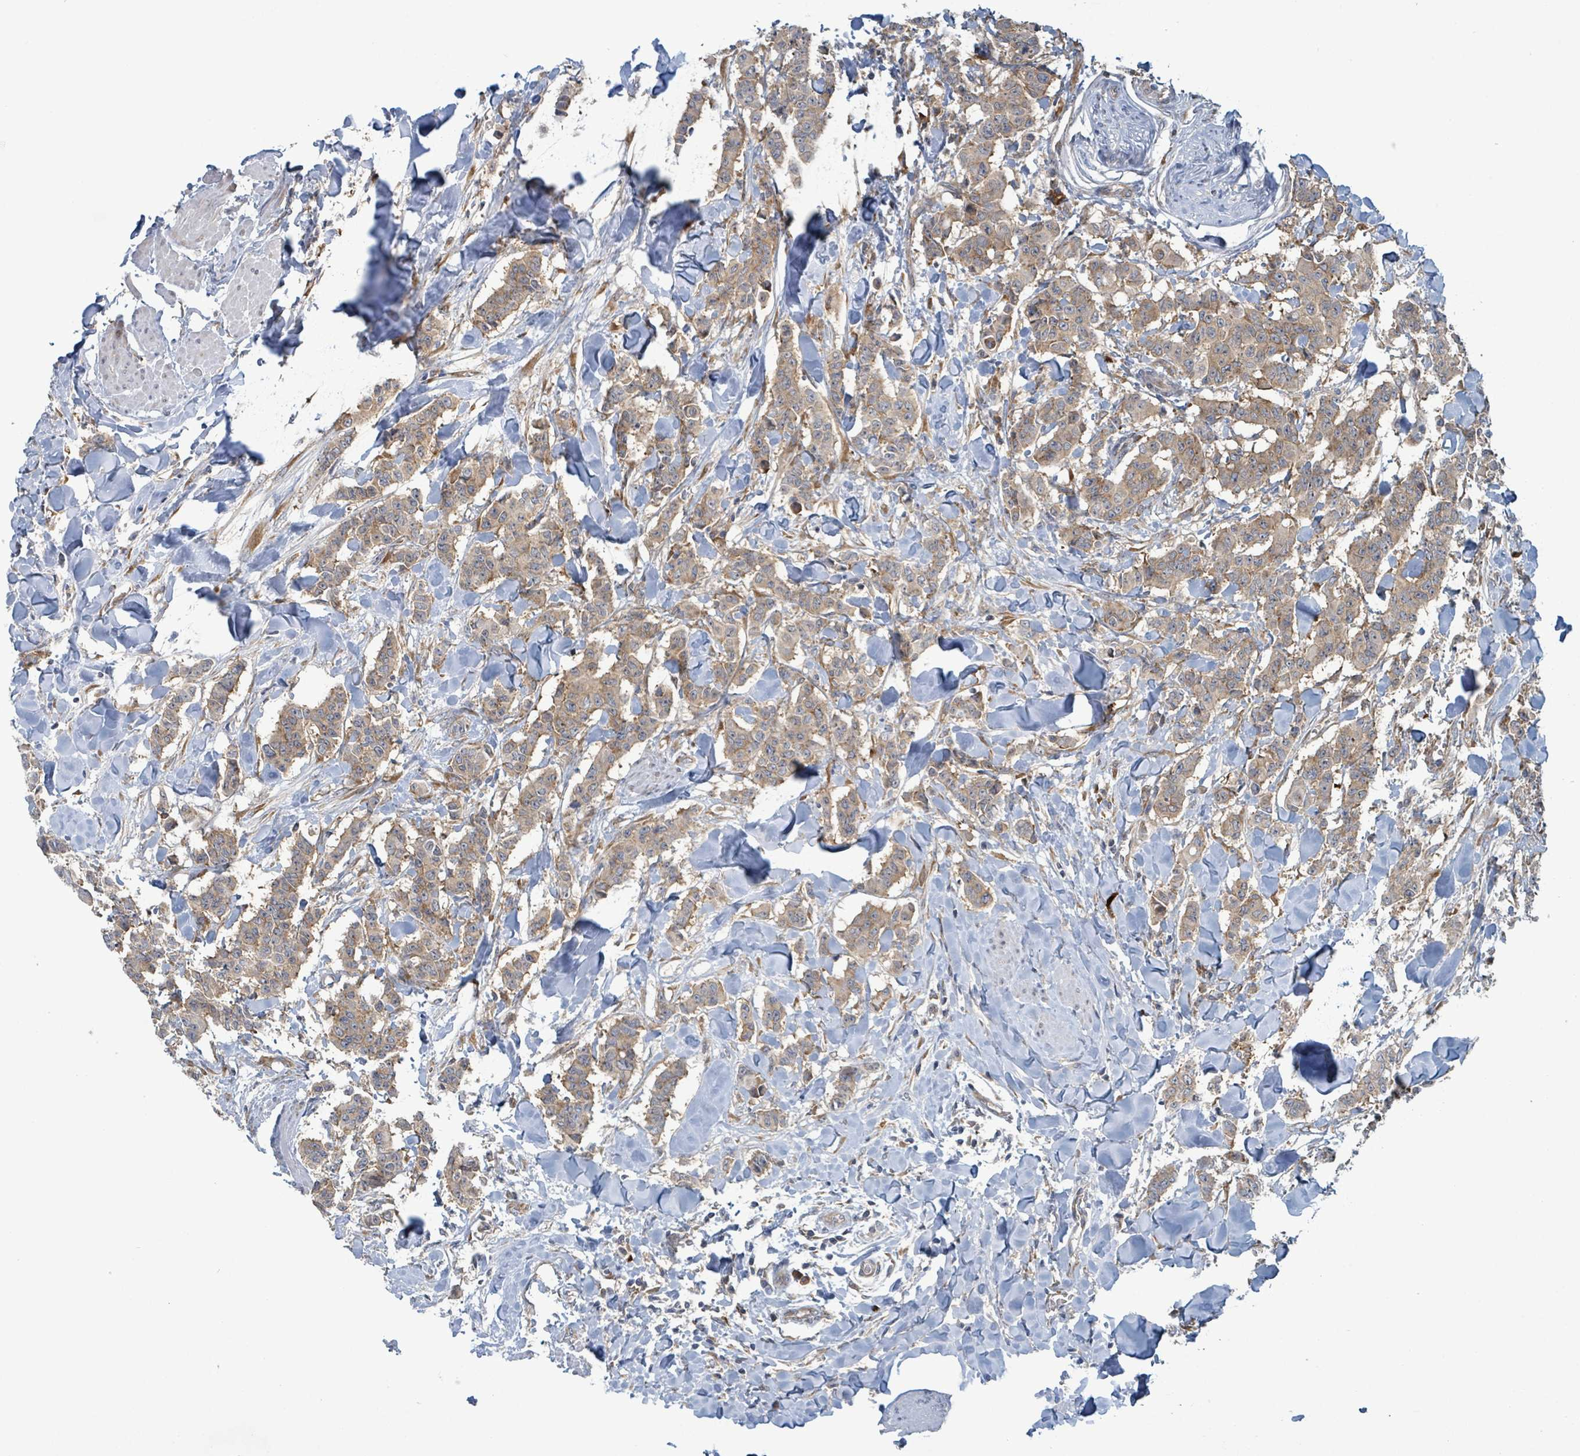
{"staining": {"intensity": "moderate", "quantity": ">75%", "location": "cytoplasmic/membranous"}, "tissue": "breast cancer", "cell_type": "Tumor cells", "image_type": "cancer", "snomed": [{"axis": "morphology", "description": "Duct carcinoma"}, {"axis": "topography", "description": "Breast"}], "caption": "Brown immunohistochemical staining in human breast cancer demonstrates moderate cytoplasmic/membranous staining in approximately >75% of tumor cells.", "gene": "OR51E1", "patient": {"sex": "female", "age": 40}}